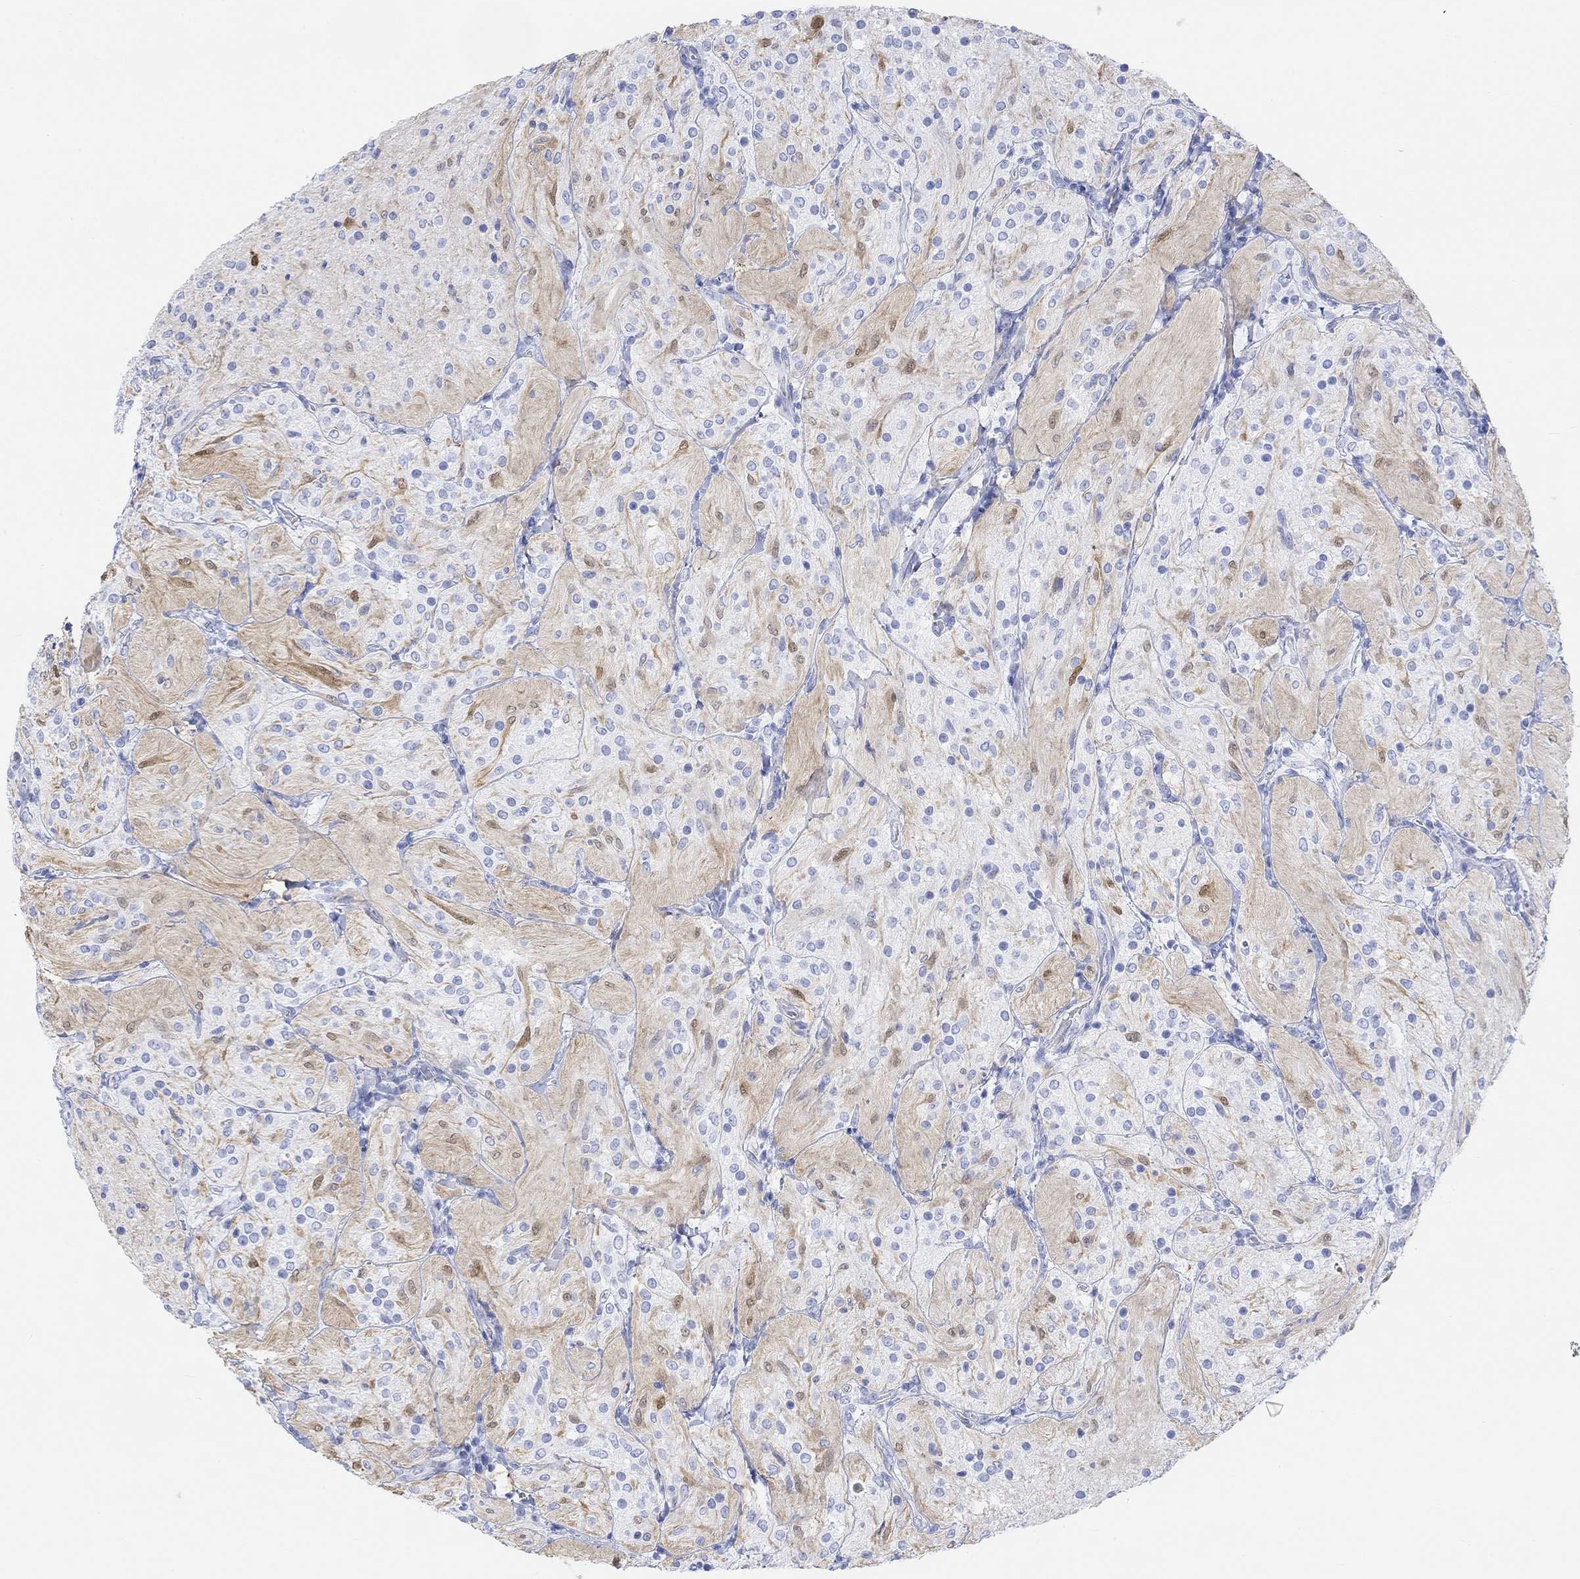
{"staining": {"intensity": "negative", "quantity": "none", "location": "none"}, "tissue": "glioma", "cell_type": "Tumor cells", "image_type": "cancer", "snomed": [{"axis": "morphology", "description": "Glioma, malignant, Low grade"}, {"axis": "topography", "description": "Brain"}], "caption": "Immunohistochemical staining of human malignant low-grade glioma shows no significant staining in tumor cells.", "gene": "TPPP3", "patient": {"sex": "male", "age": 3}}